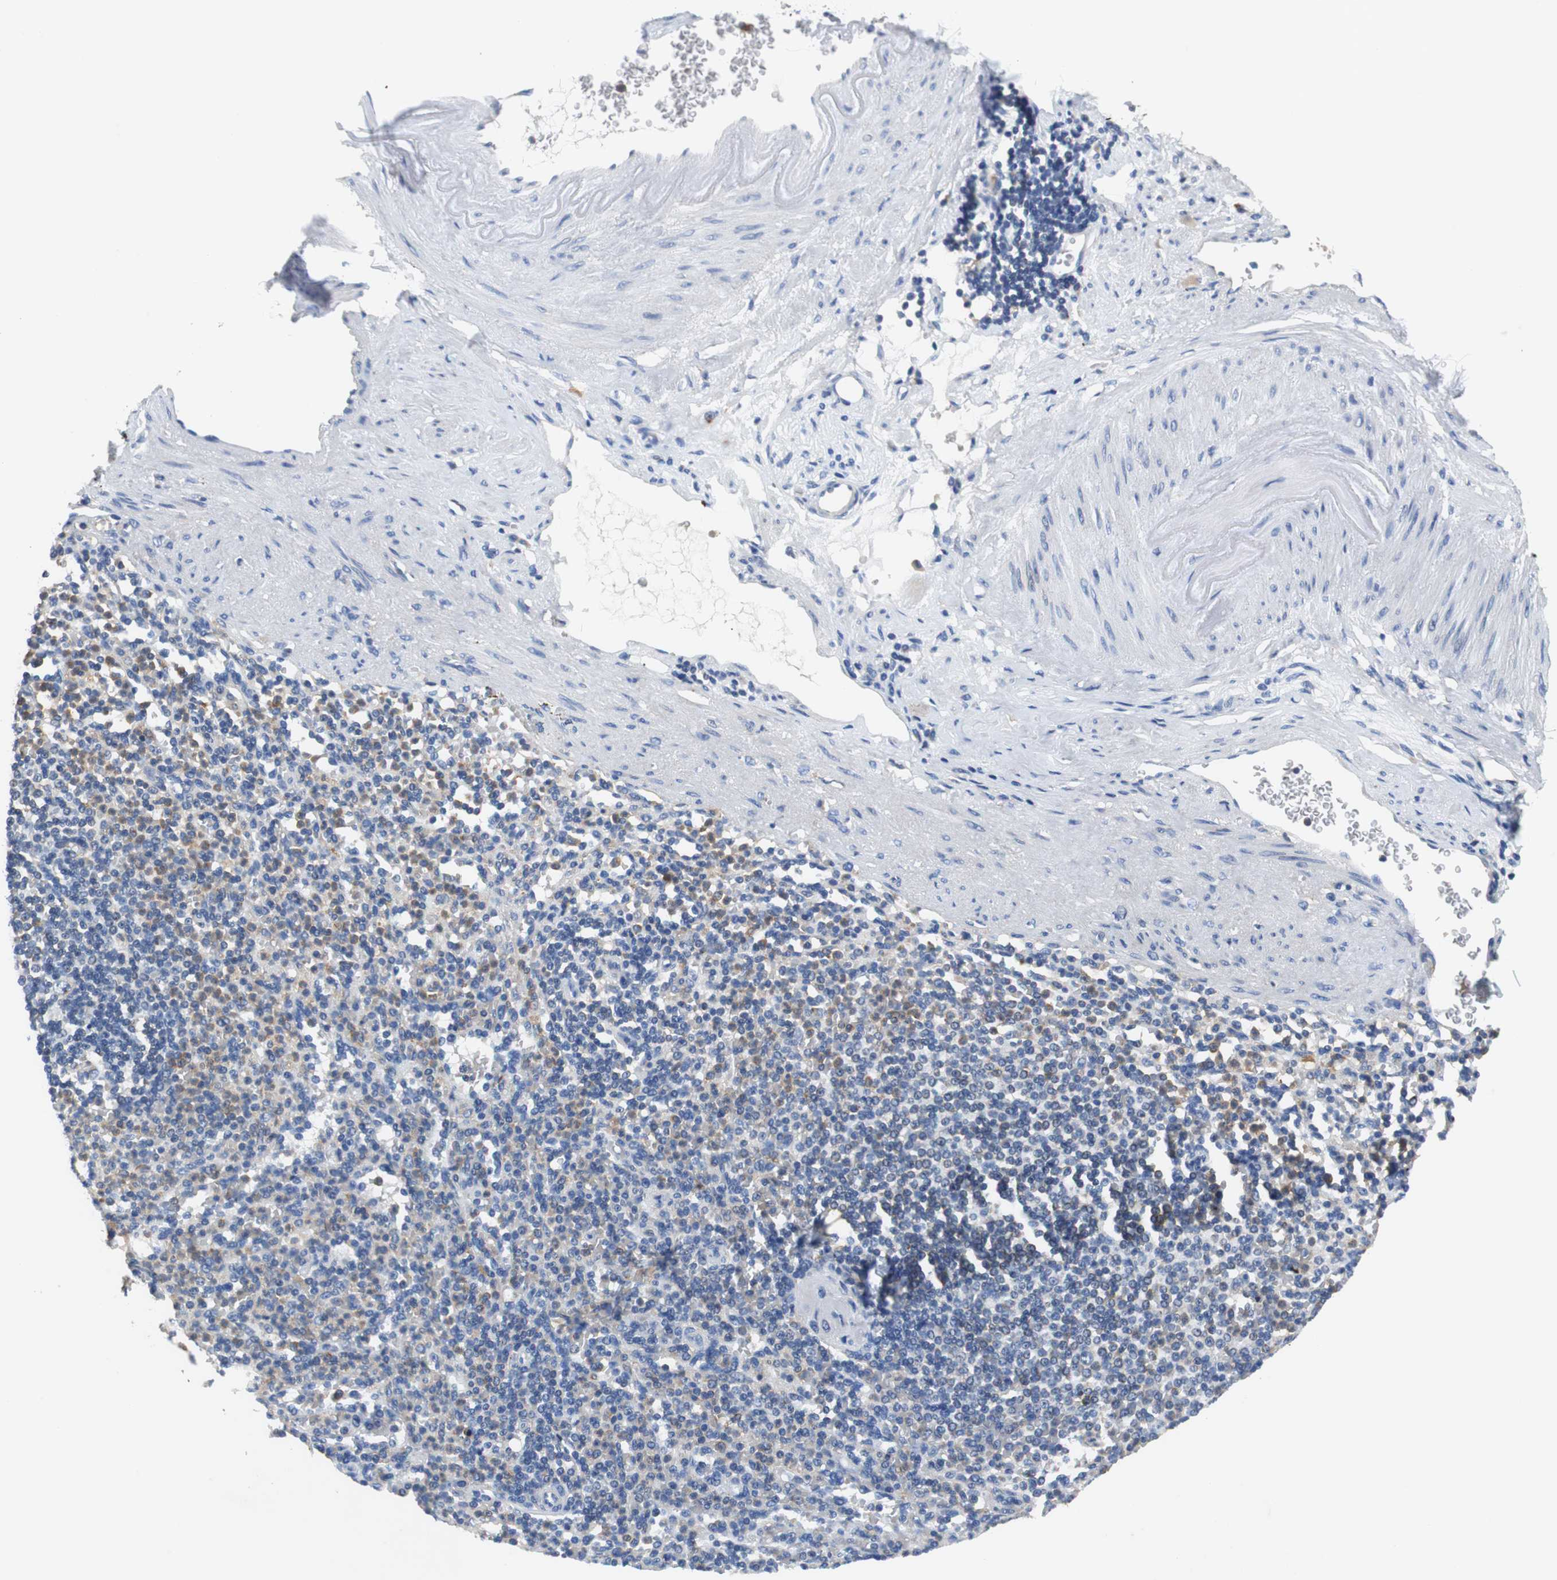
{"staining": {"intensity": "weak", "quantity": "25%-75%", "location": "cytoplasmic/membranous"}, "tissue": "spleen", "cell_type": "Cells in red pulp", "image_type": "normal", "snomed": [{"axis": "morphology", "description": "Normal tissue, NOS"}, {"axis": "topography", "description": "Spleen"}], "caption": "The histopathology image exhibits staining of unremarkable spleen, revealing weak cytoplasmic/membranous protein expression (brown color) within cells in red pulp. (brown staining indicates protein expression, while blue staining denotes nuclei).", "gene": "VAMP8", "patient": {"sex": "female", "age": 74}}